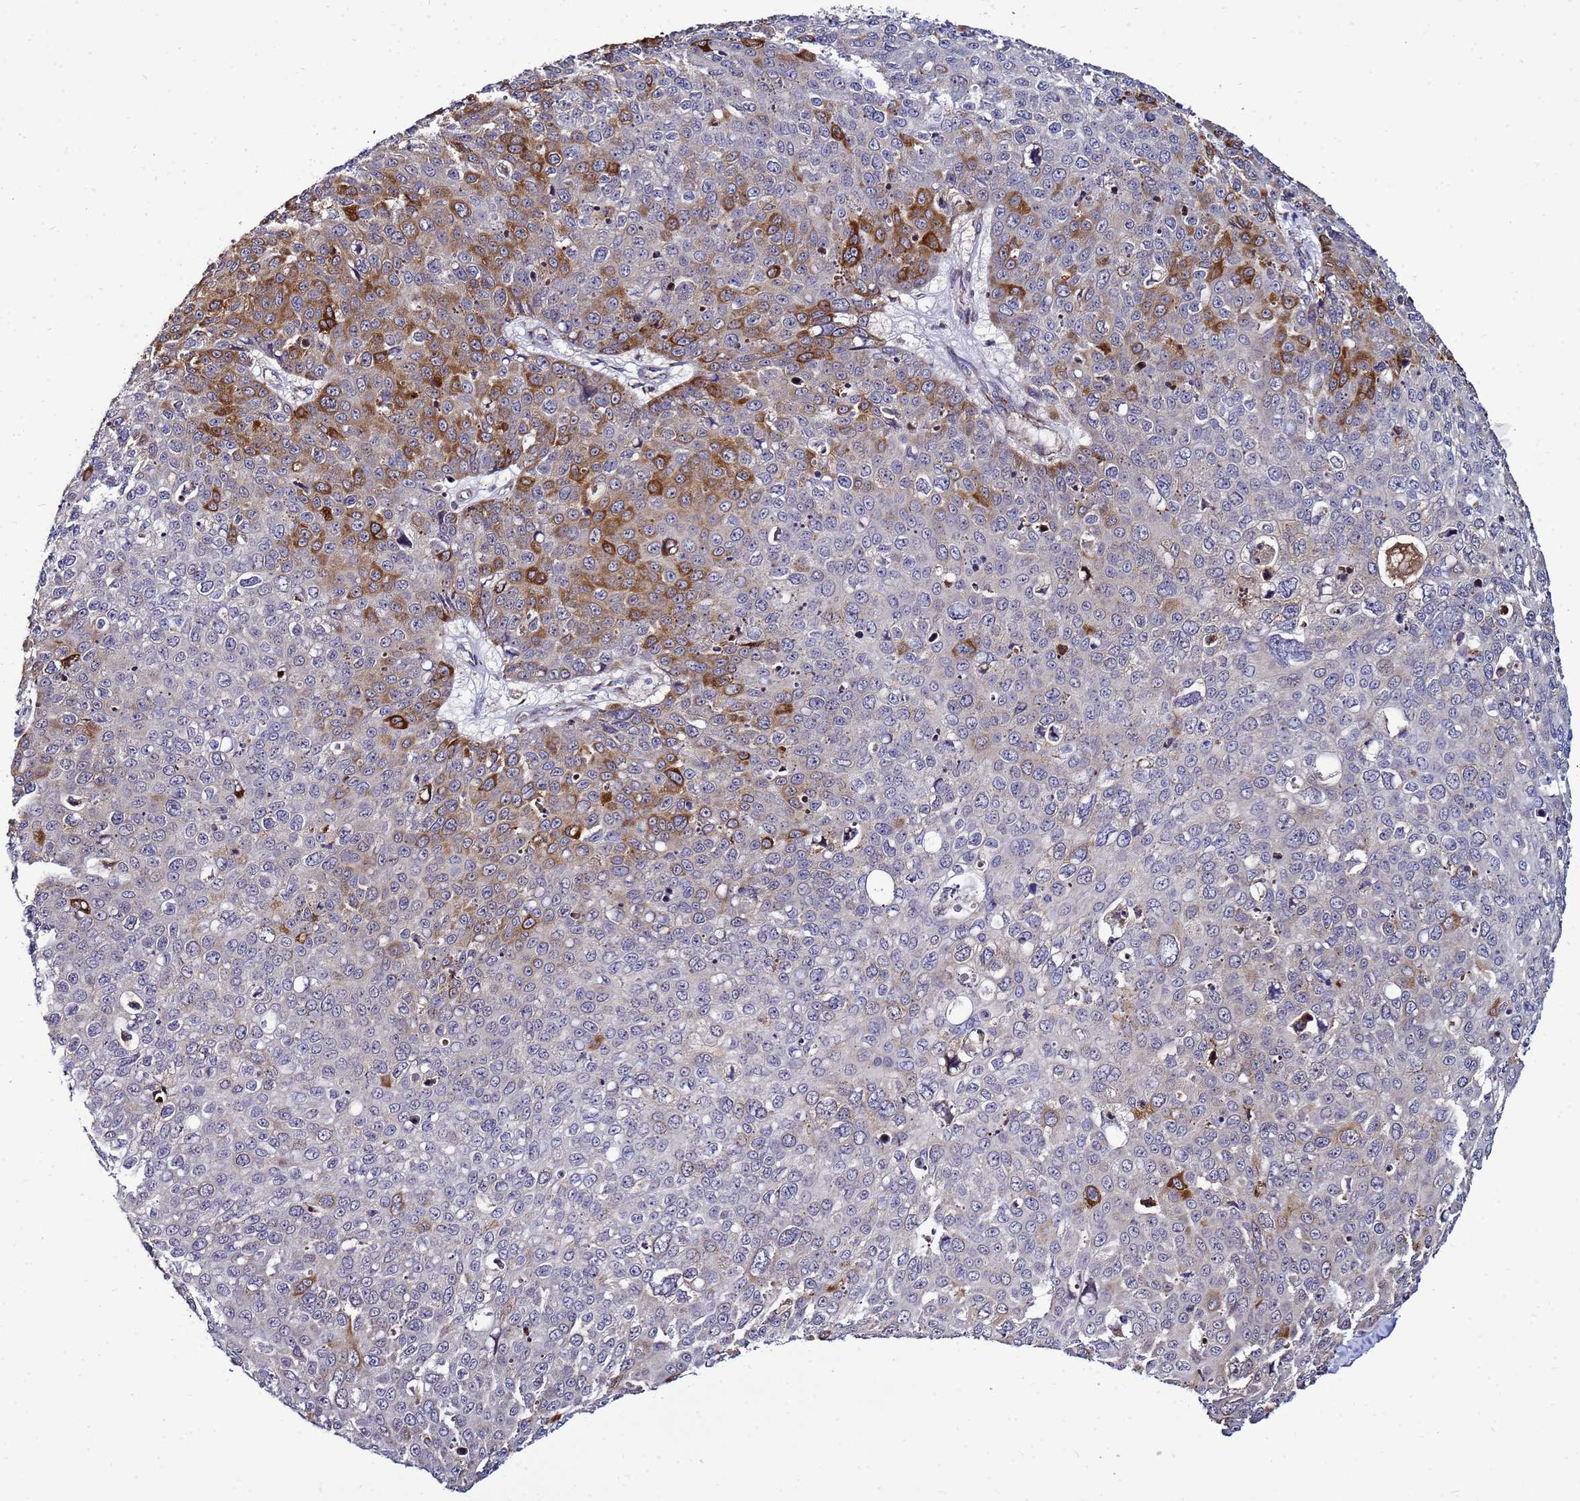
{"staining": {"intensity": "strong", "quantity": "<25%", "location": "cytoplasmic/membranous"}, "tissue": "skin cancer", "cell_type": "Tumor cells", "image_type": "cancer", "snomed": [{"axis": "morphology", "description": "Squamous cell carcinoma, NOS"}, {"axis": "topography", "description": "Skin"}], "caption": "Immunohistochemical staining of human skin squamous cell carcinoma exhibits strong cytoplasmic/membranous protein positivity in about <25% of tumor cells.", "gene": "NOL8", "patient": {"sex": "male", "age": 71}}